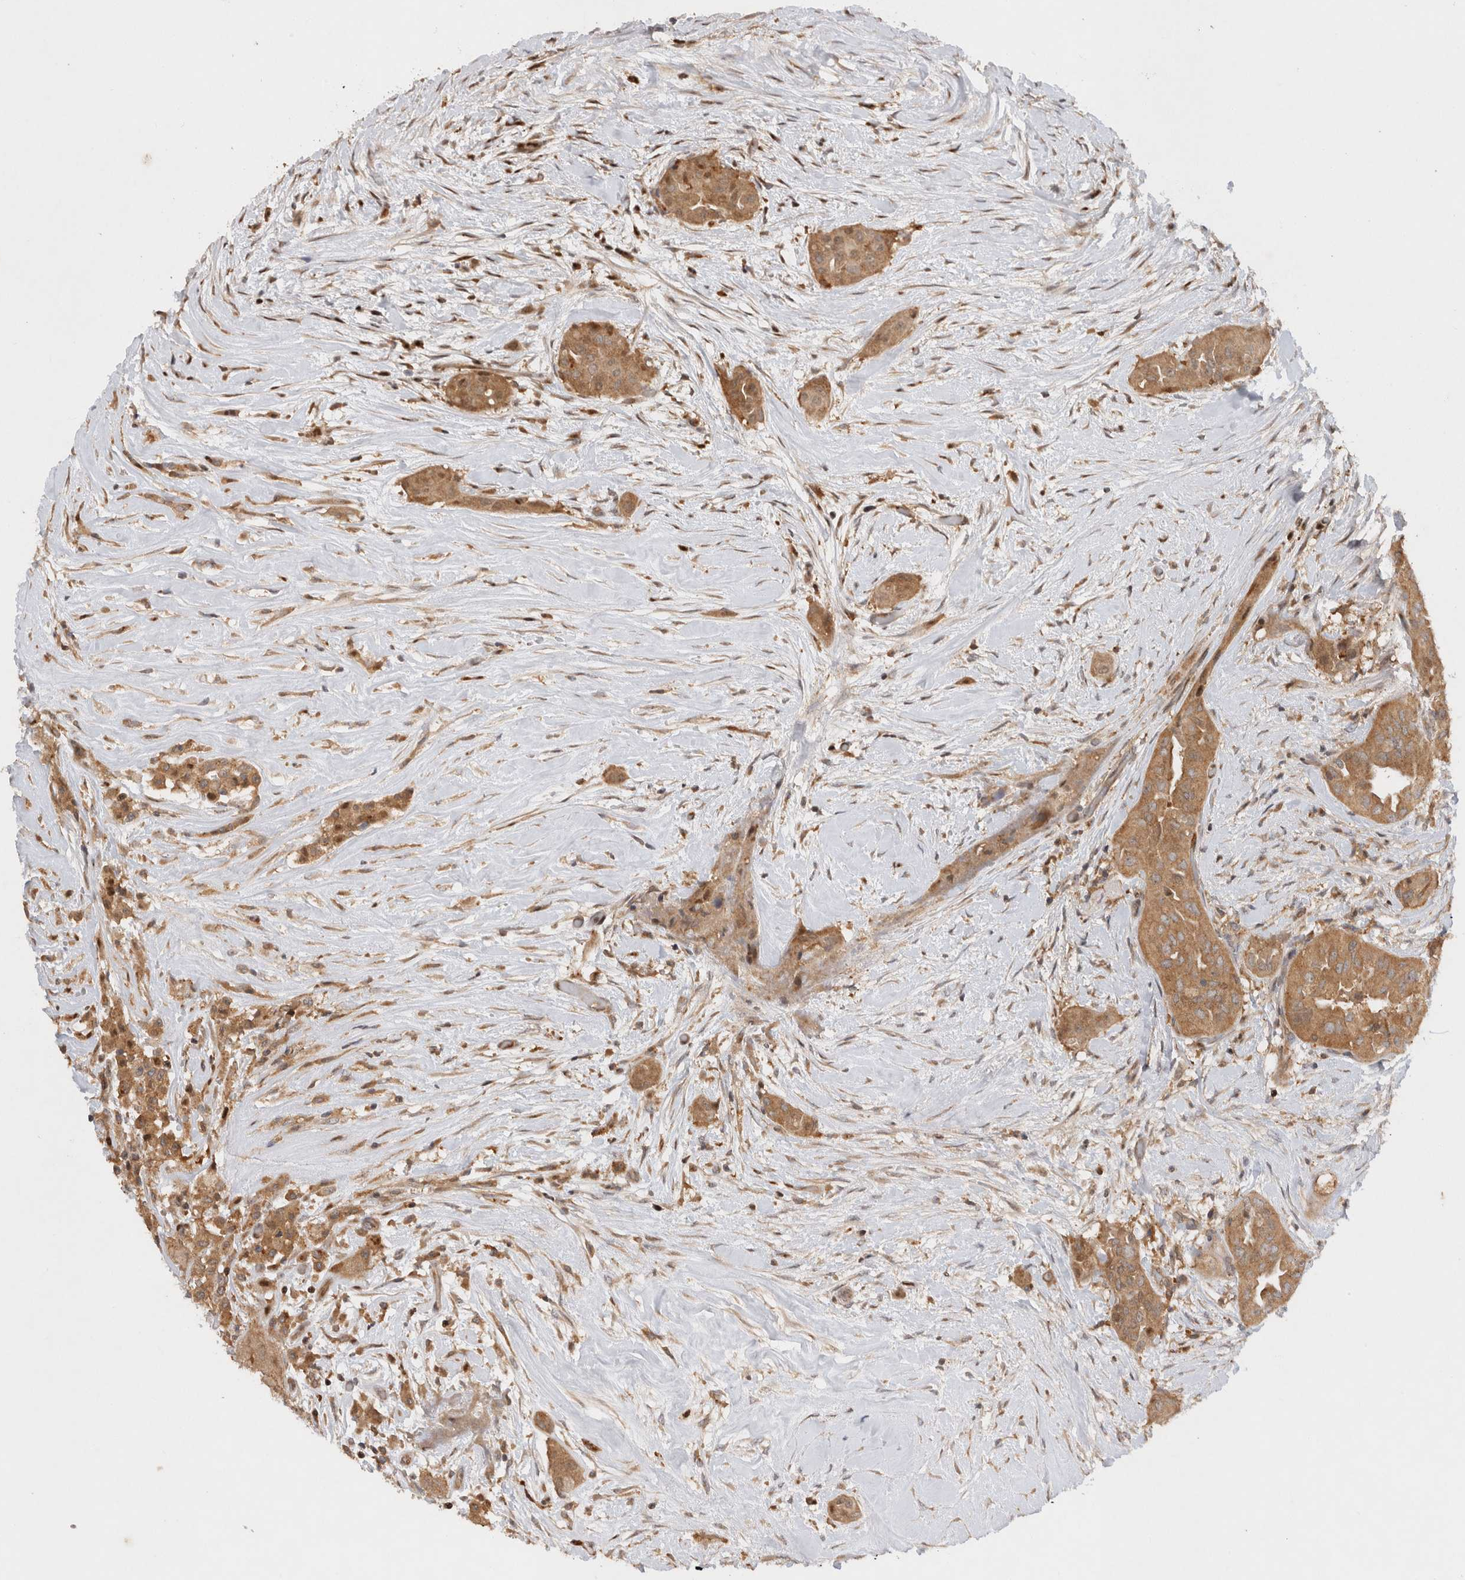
{"staining": {"intensity": "moderate", "quantity": ">75%", "location": "cytoplasmic/membranous"}, "tissue": "thyroid cancer", "cell_type": "Tumor cells", "image_type": "cancer", "snomed": [{"axis": "morphology", "description": "Papillary adenocarcinoma, NOS"}, {"axis": "topography", "description": "Thyroid gland"}], "caption": "This is an image of immunohistochemistry staining of thyroid papillary adenocarcinoma, which shows moderate staining in the cytoplasmic/membranous of tumor cells.", "gene": "HTT", "patient": {"sex": "female", "age": 59}}